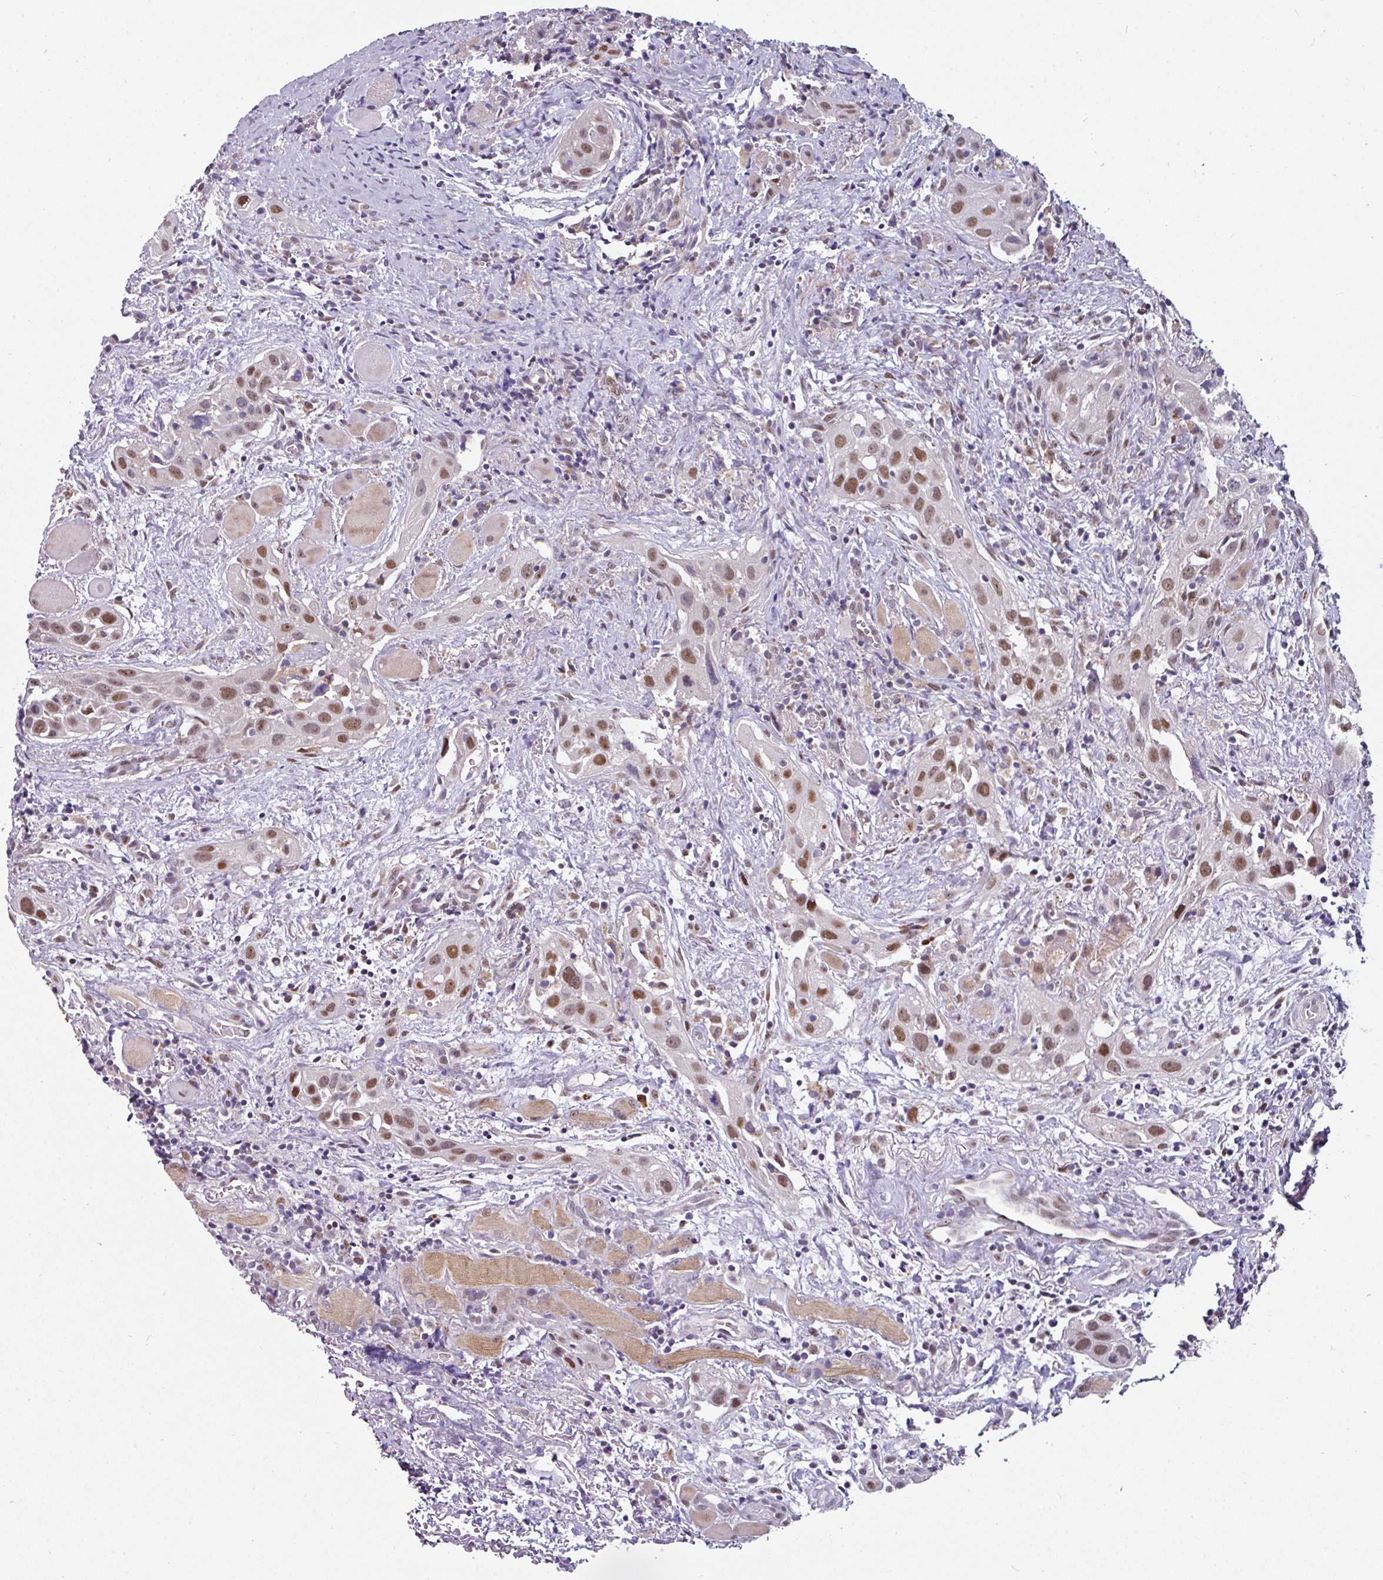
{"staining": {"intensity": "moderate", "quantity": ">75%", "location": "nuclear"}, "tissue": "head and neck cancer", "cell_type": "Tumor cells", "image_type": "cancer", "snomed": [{"axis": "morphology", "description": "Squamous cell carcinoma, NOS"}, {"axis": "topography", "description": "Oral tissue"}, {"axis": "topography", "description": "Head-Neck"}], "caption": "Human head and neck cancer (squamous cell carcinoma) stained with a protein marker shows moderate staining in tumor cells.", "gene": "SWSAP1", "patient": {"sex": "female", "age": 50}}